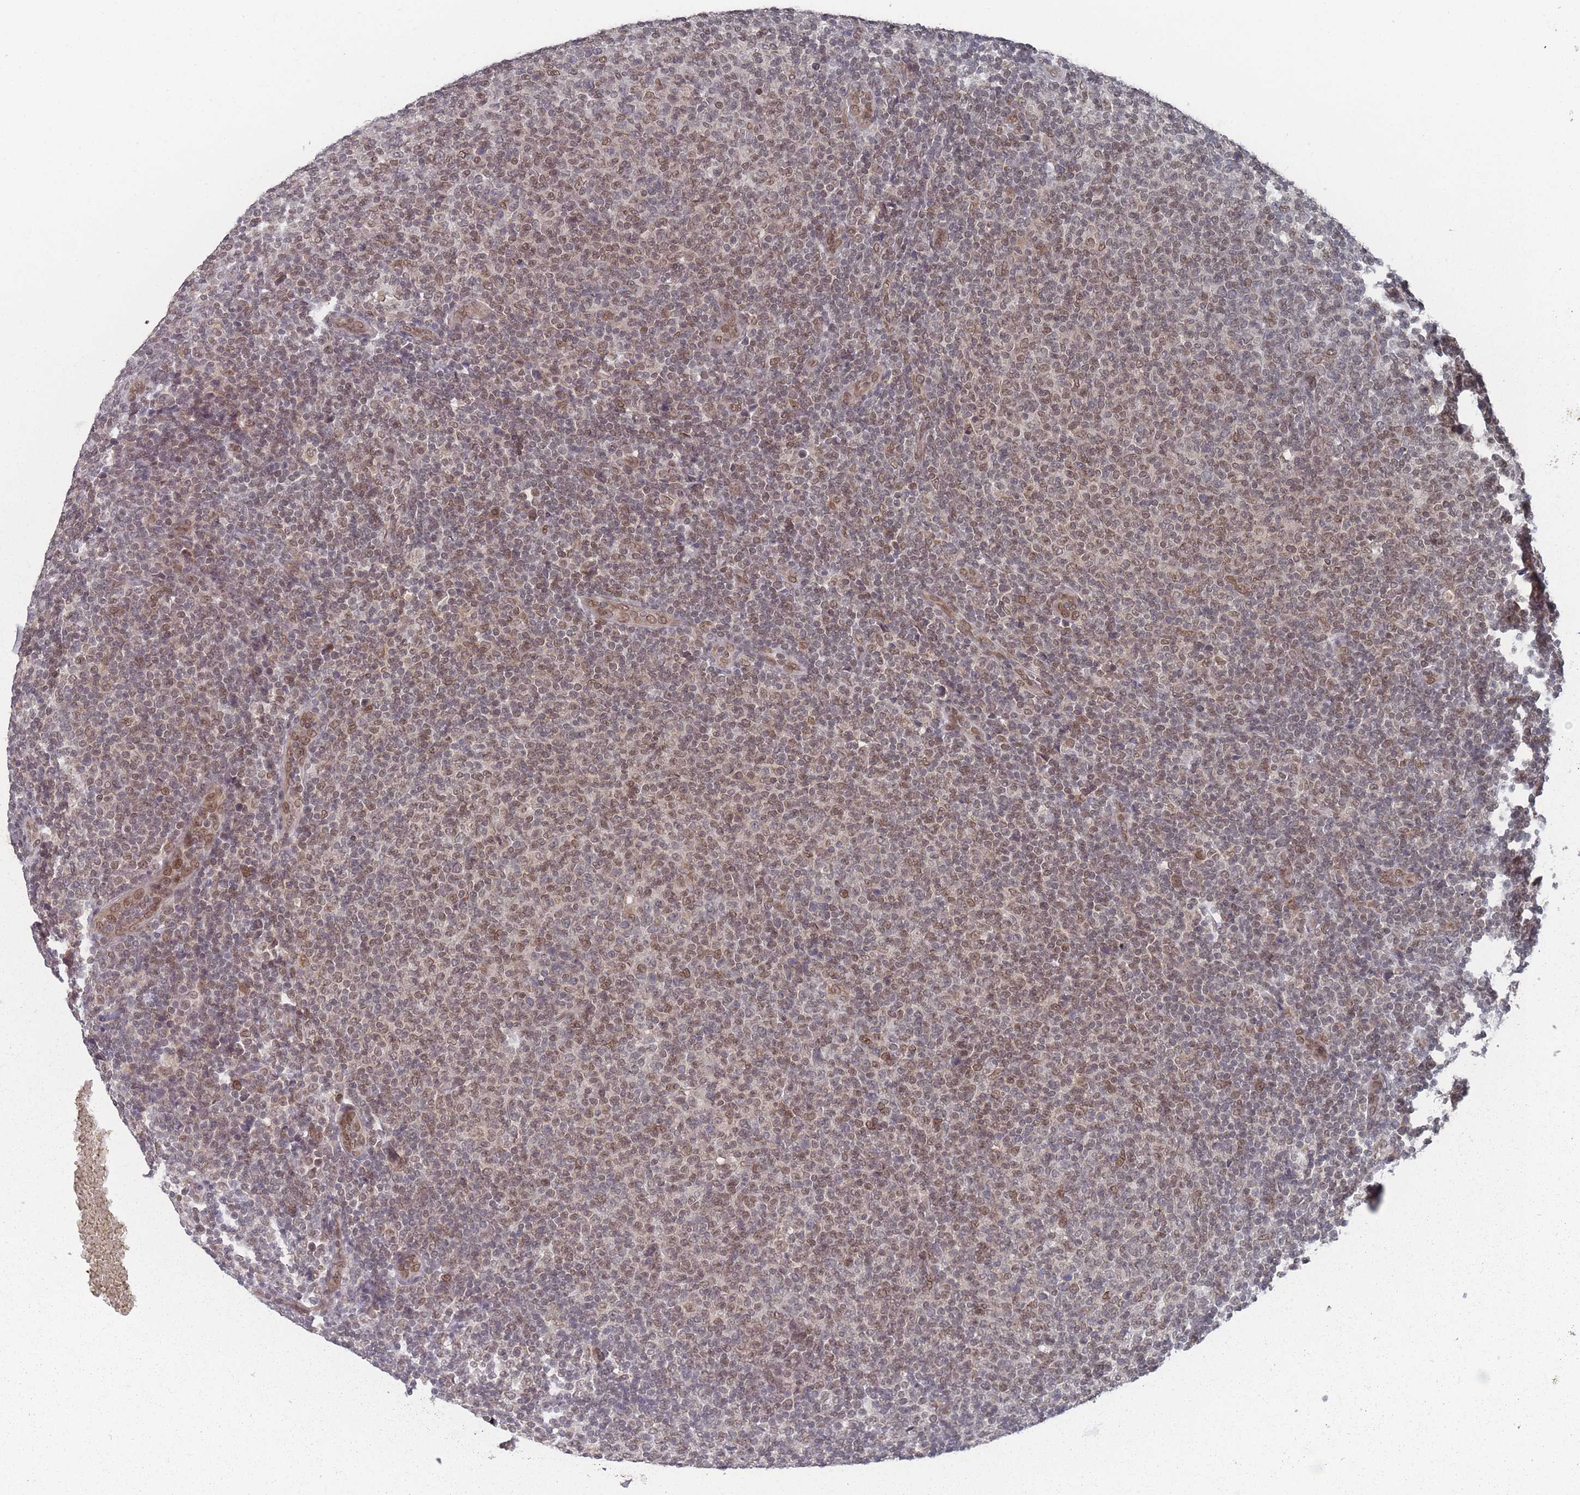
{"staining": {"intensity": "moderate", "quantity": ">75%", "location": "nuclear"}, "tissue": "lymphoma", "cell_type": "Tumor cells", "image_type": "cancer", "snomed": [{"axis": "morphology", "description": "Malignant lymphoma, non-Hodgkin's type, Low grade"}, {"axis": "topography", "description": "Lymph node"}], "caption": "DAB immunohistochemical staining of malignant lymphoma, non-Hodgkin's type (low-grade) shows moderate nuclear protein positivity in approximately >75% of tumor cells.", "gene": "TBC1D25", "patient": {"sex": "male", "age": 66}}